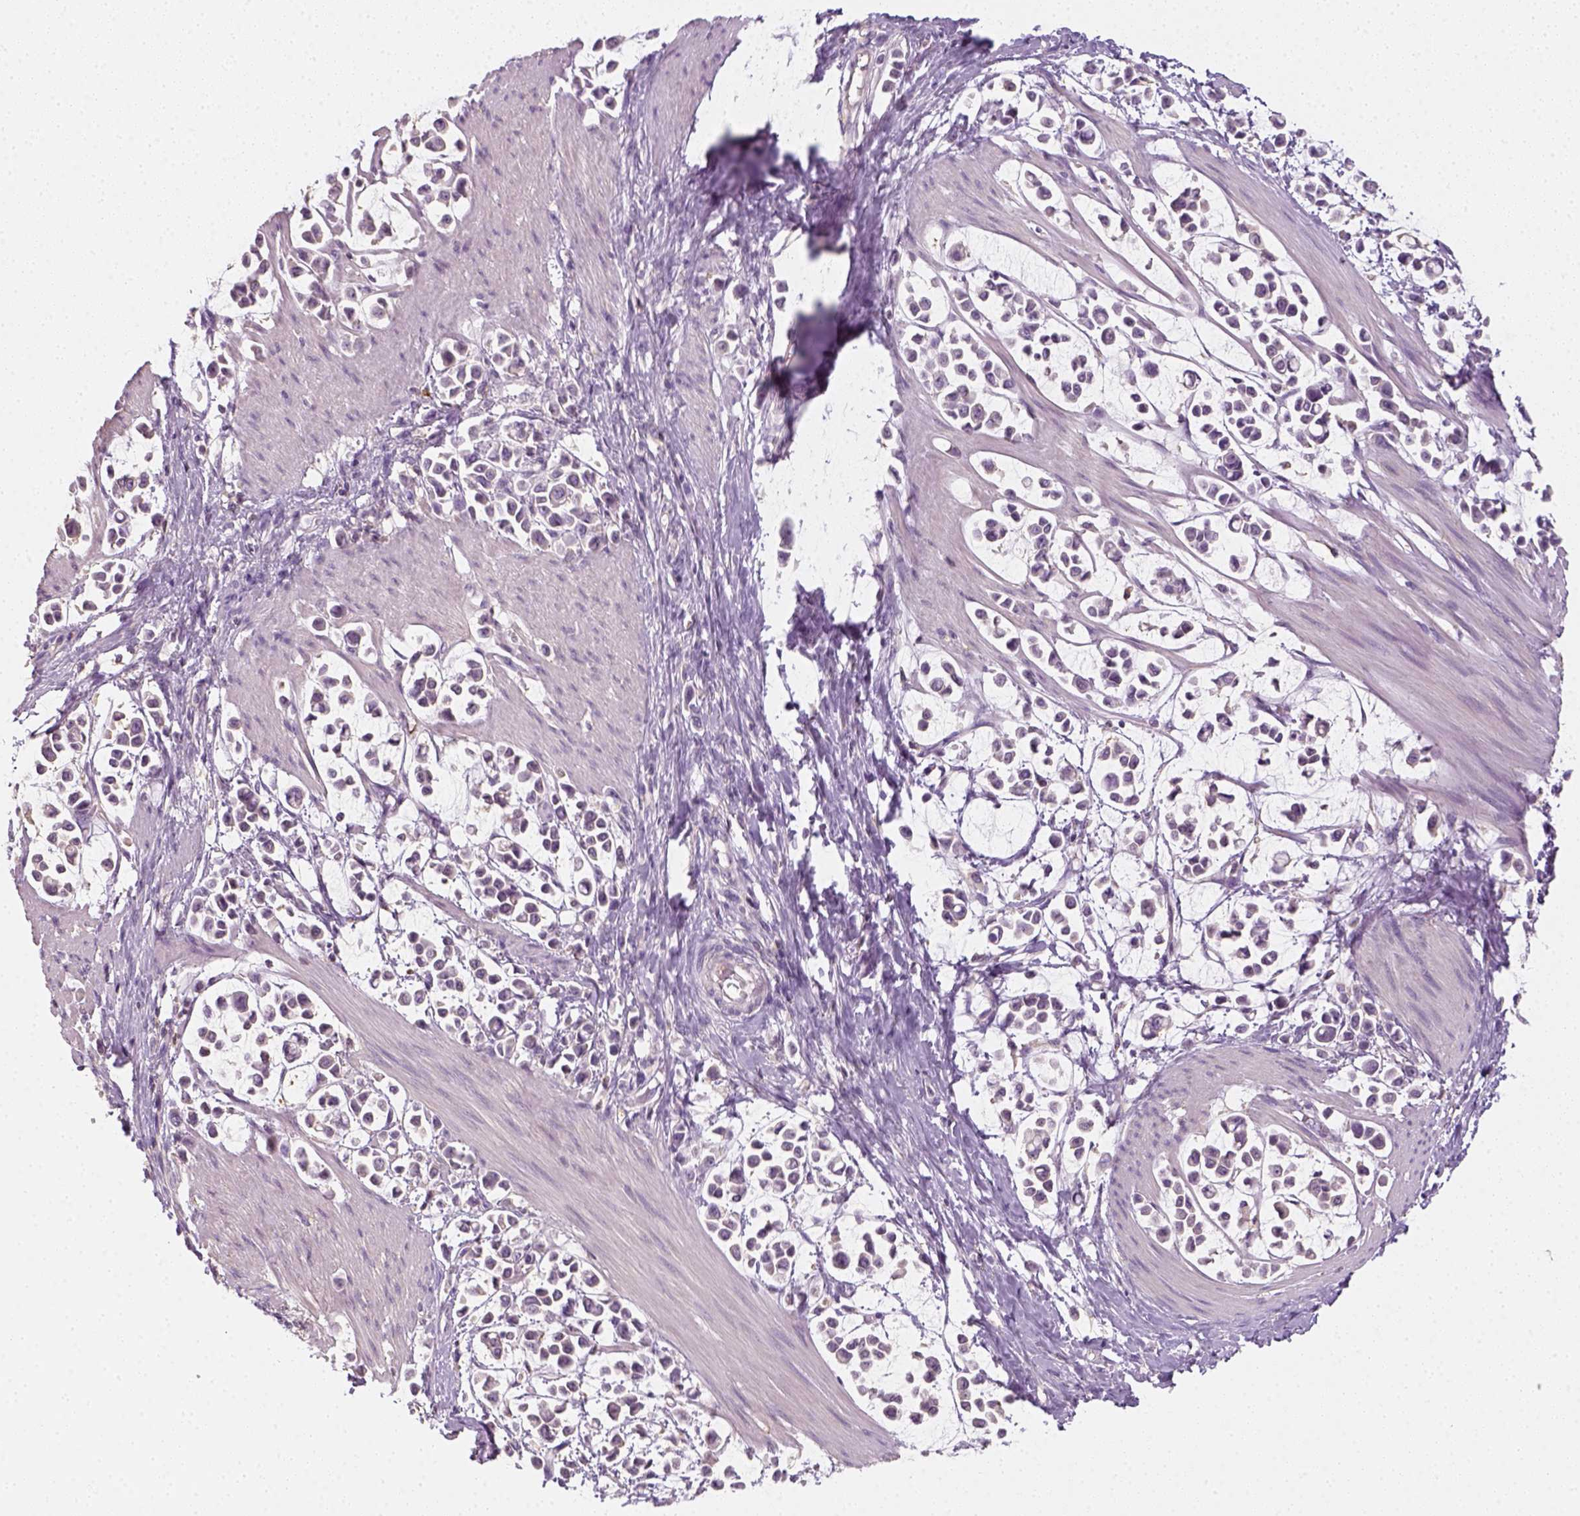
{"staining": {"intensity": "negative", "quantity": "none", "location": "none"}, "tissue": "stomach cancer", "cell_type": "Tumor cells", "image_type": "cancer", "snomed": [{"axis": "morphology", "description": "Adenocarcinoma, NOS"}, {"axis": "topography", "description": "Stomach"}], "caption": "Immunohistochemistry (IHC) of adenocarcinoma (stomach) displays no expression in tumor cells. (DAB (3,3'-diaminobenzidine) immunohistochemistry (IHC) with hematoxylin counter stain).", "gene": "EPHB1", "patient": {"sex": "male", "age": 82}}